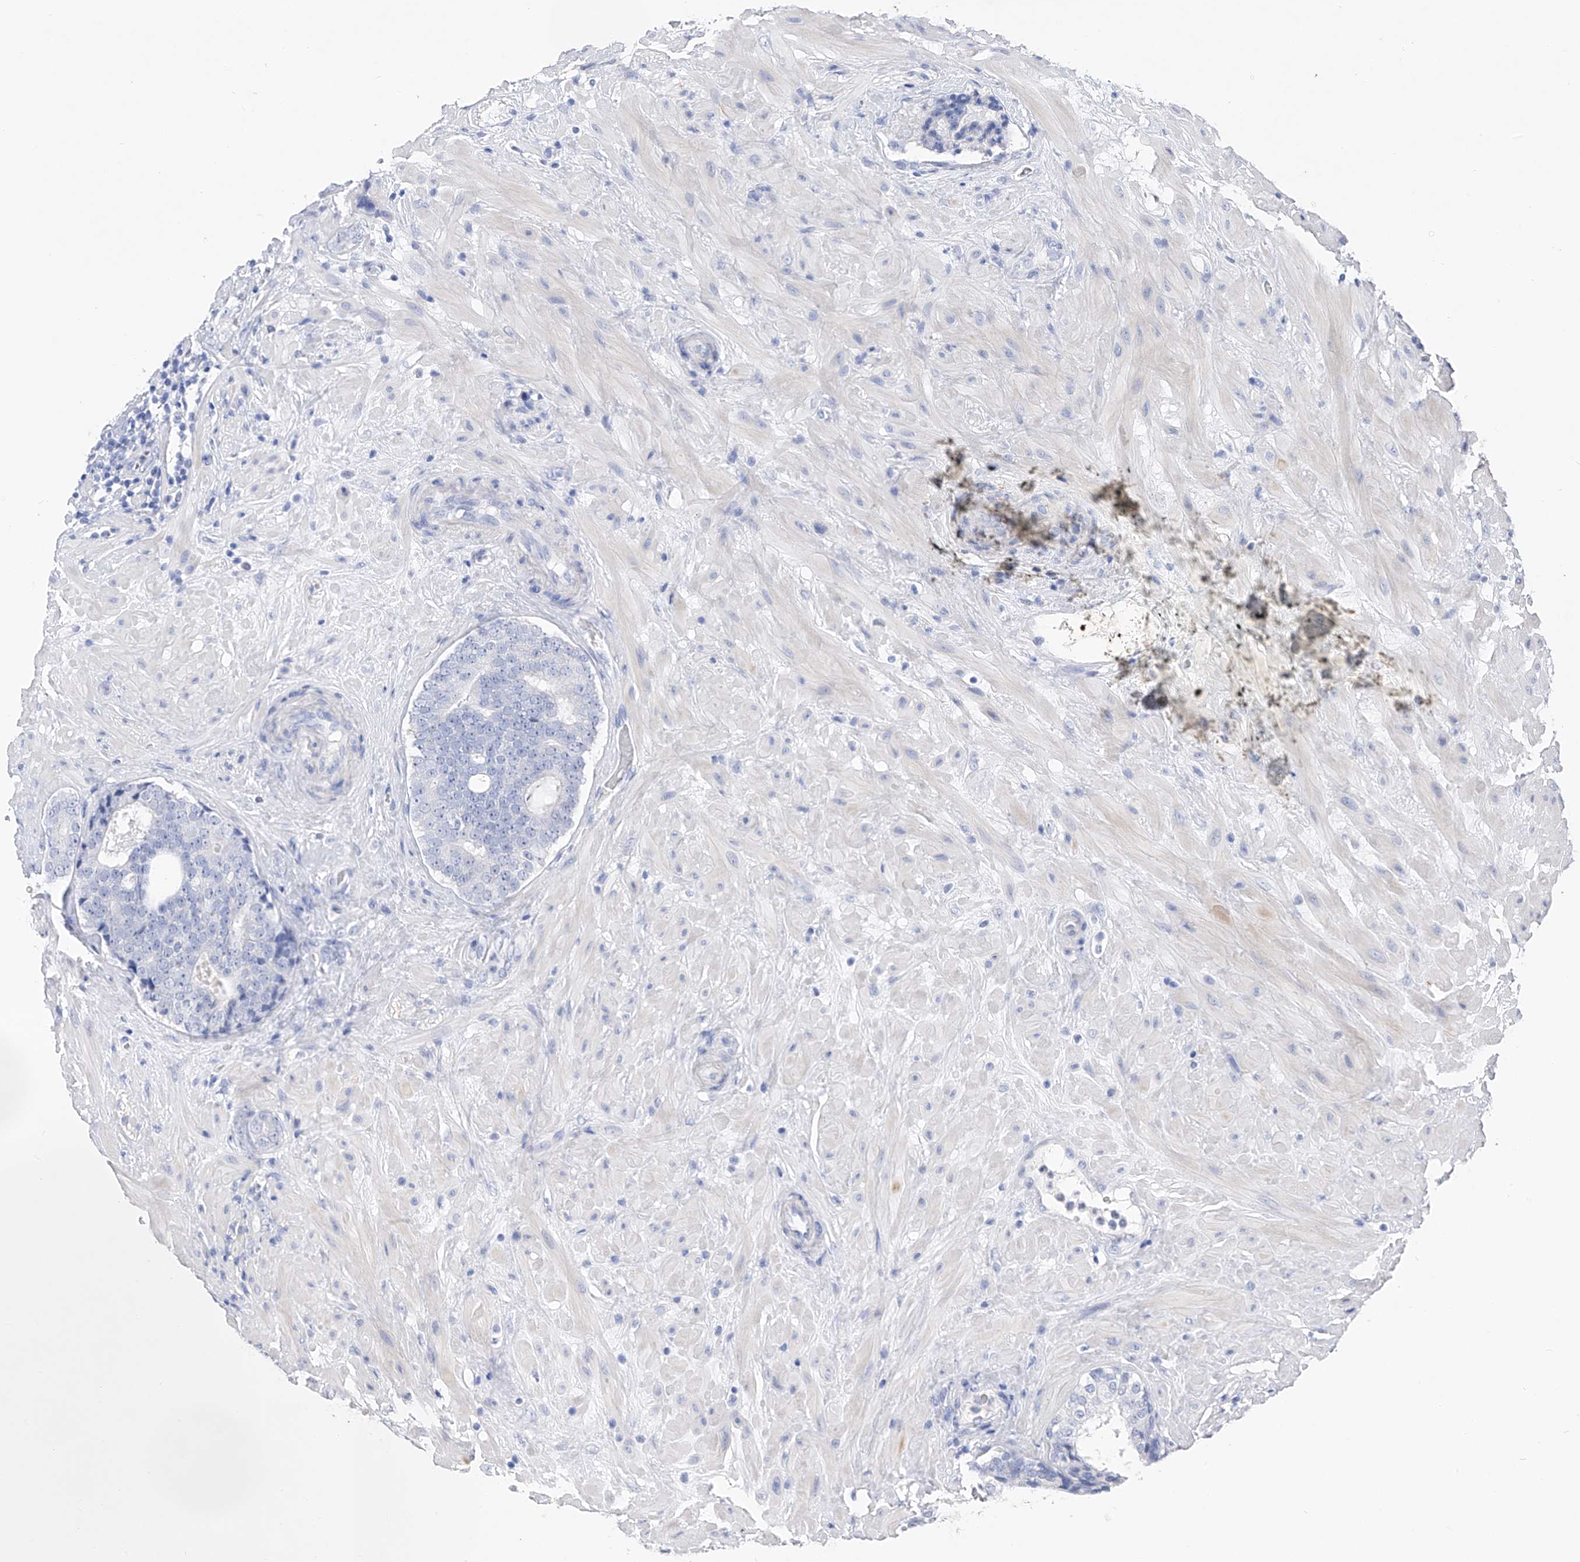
{"staining": {"intensity": "negative", "quantity": "none", "location": "none"}, "tissue": "prostate cancer", "cell_type": "Tumor cells", "image_type": "cancer", "snomed": [{"axis": "morphology", "description": "Adenocarcinoma, High grade"}, {"axis": "topography", "description": "Prostate"}], "caption": "Immunohistochemical staining of human prostate cancer demonstrates no significant staining in tumor cells.", "gene": "ADRA1A", "patient": {"sex": "male", "age": 56}}